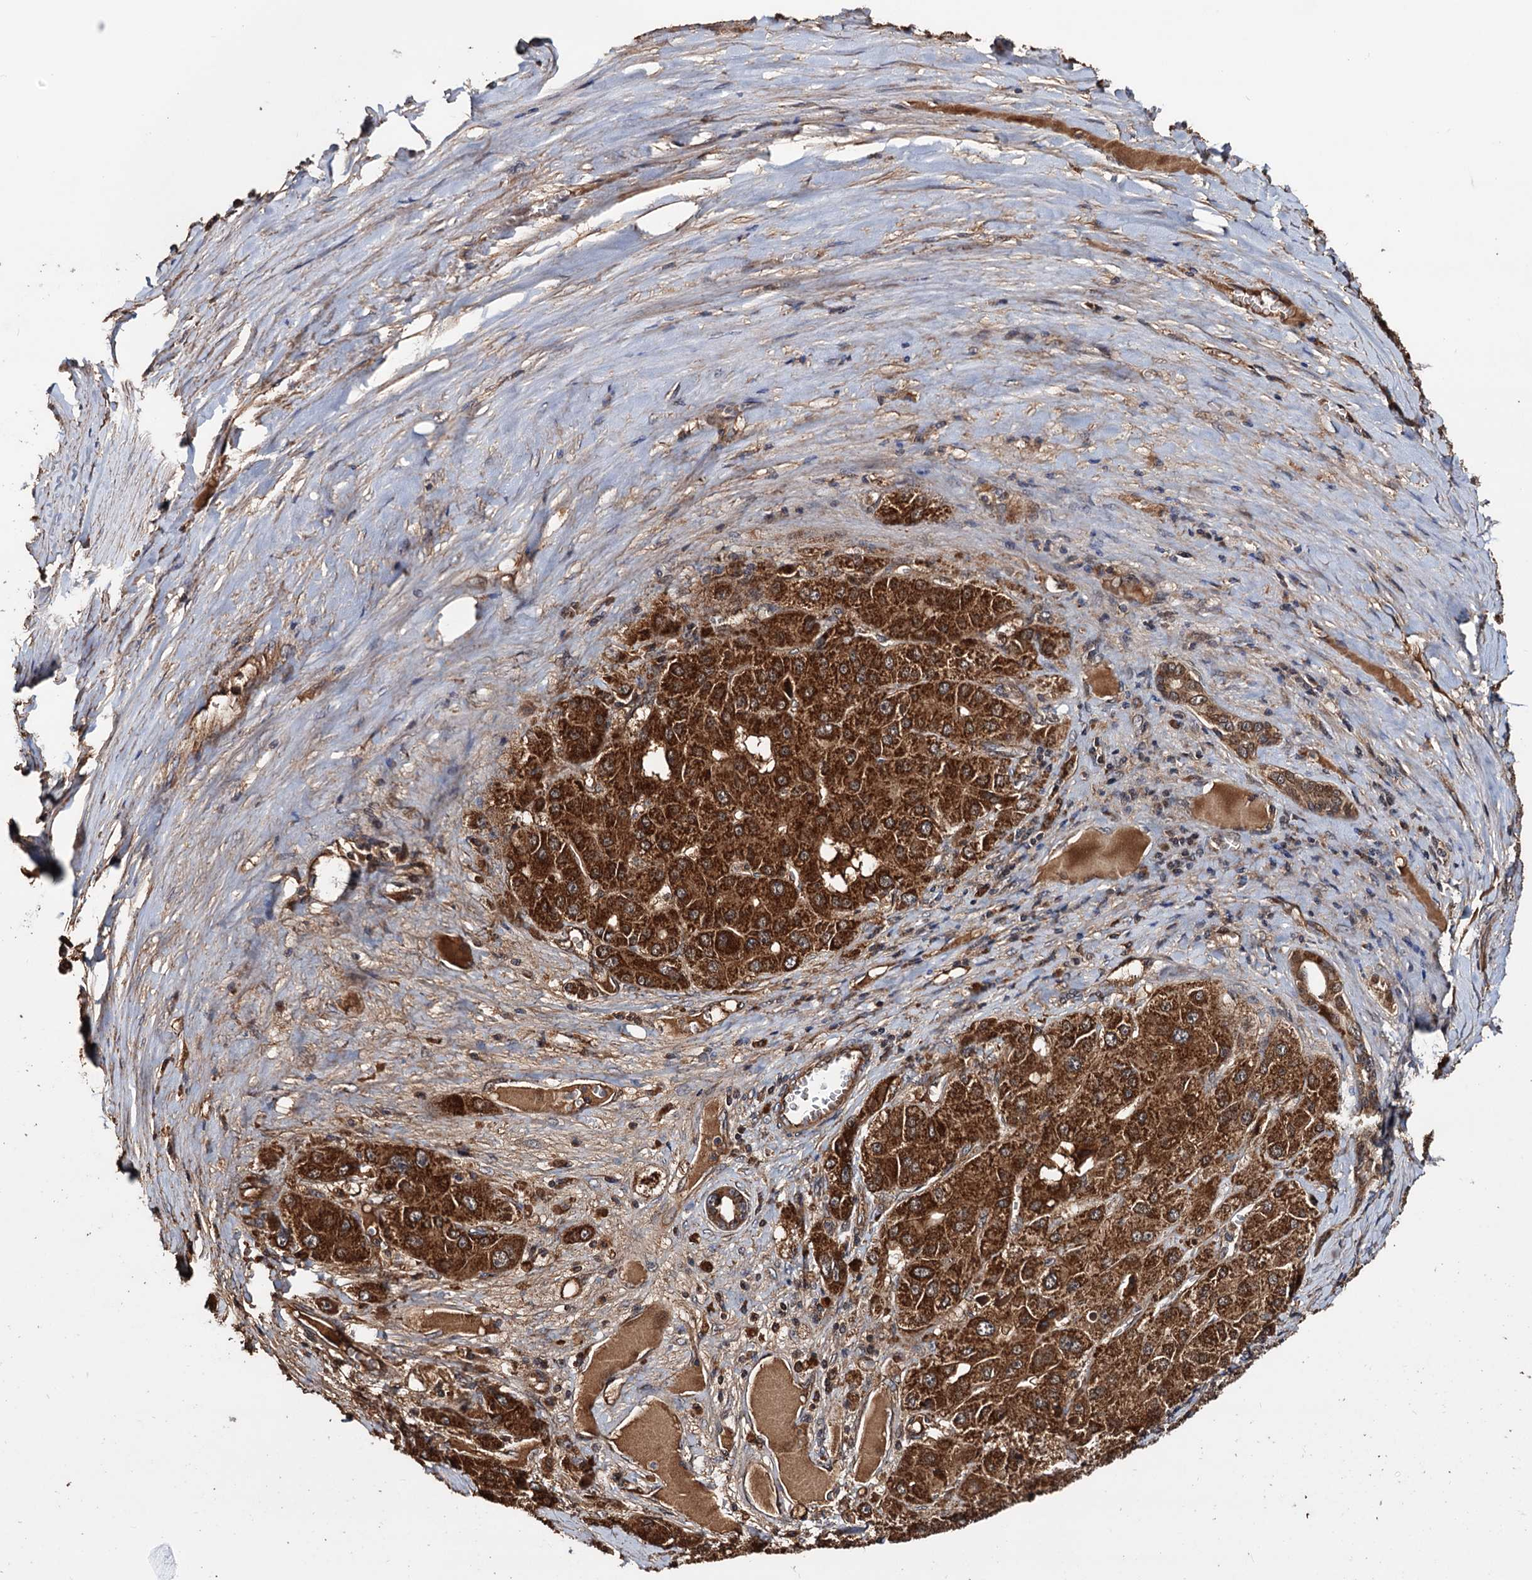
{"staining": {"intensity": "strong", "quantity": ">75%", "location": "cytoplasmic/membranous"}, "tissue": "liver cancer", "cell_type": "Tumor cells", "image_type": "cancer", "snomed": [{"axis": "morphology", "description": "Carcinoma, Hepatocellular, NOS"}, {"axis": "topography", "description": "Liver"}], "caption": "Protein staining of liver cancer tissue displays strong cytoplasmic/membranous expression in approximately >75% of tumor cells. (IHC, brightfield microscopy, high magnification).", "gene": "MRPL42", "patient": {"sex": "female", "age": 73}}